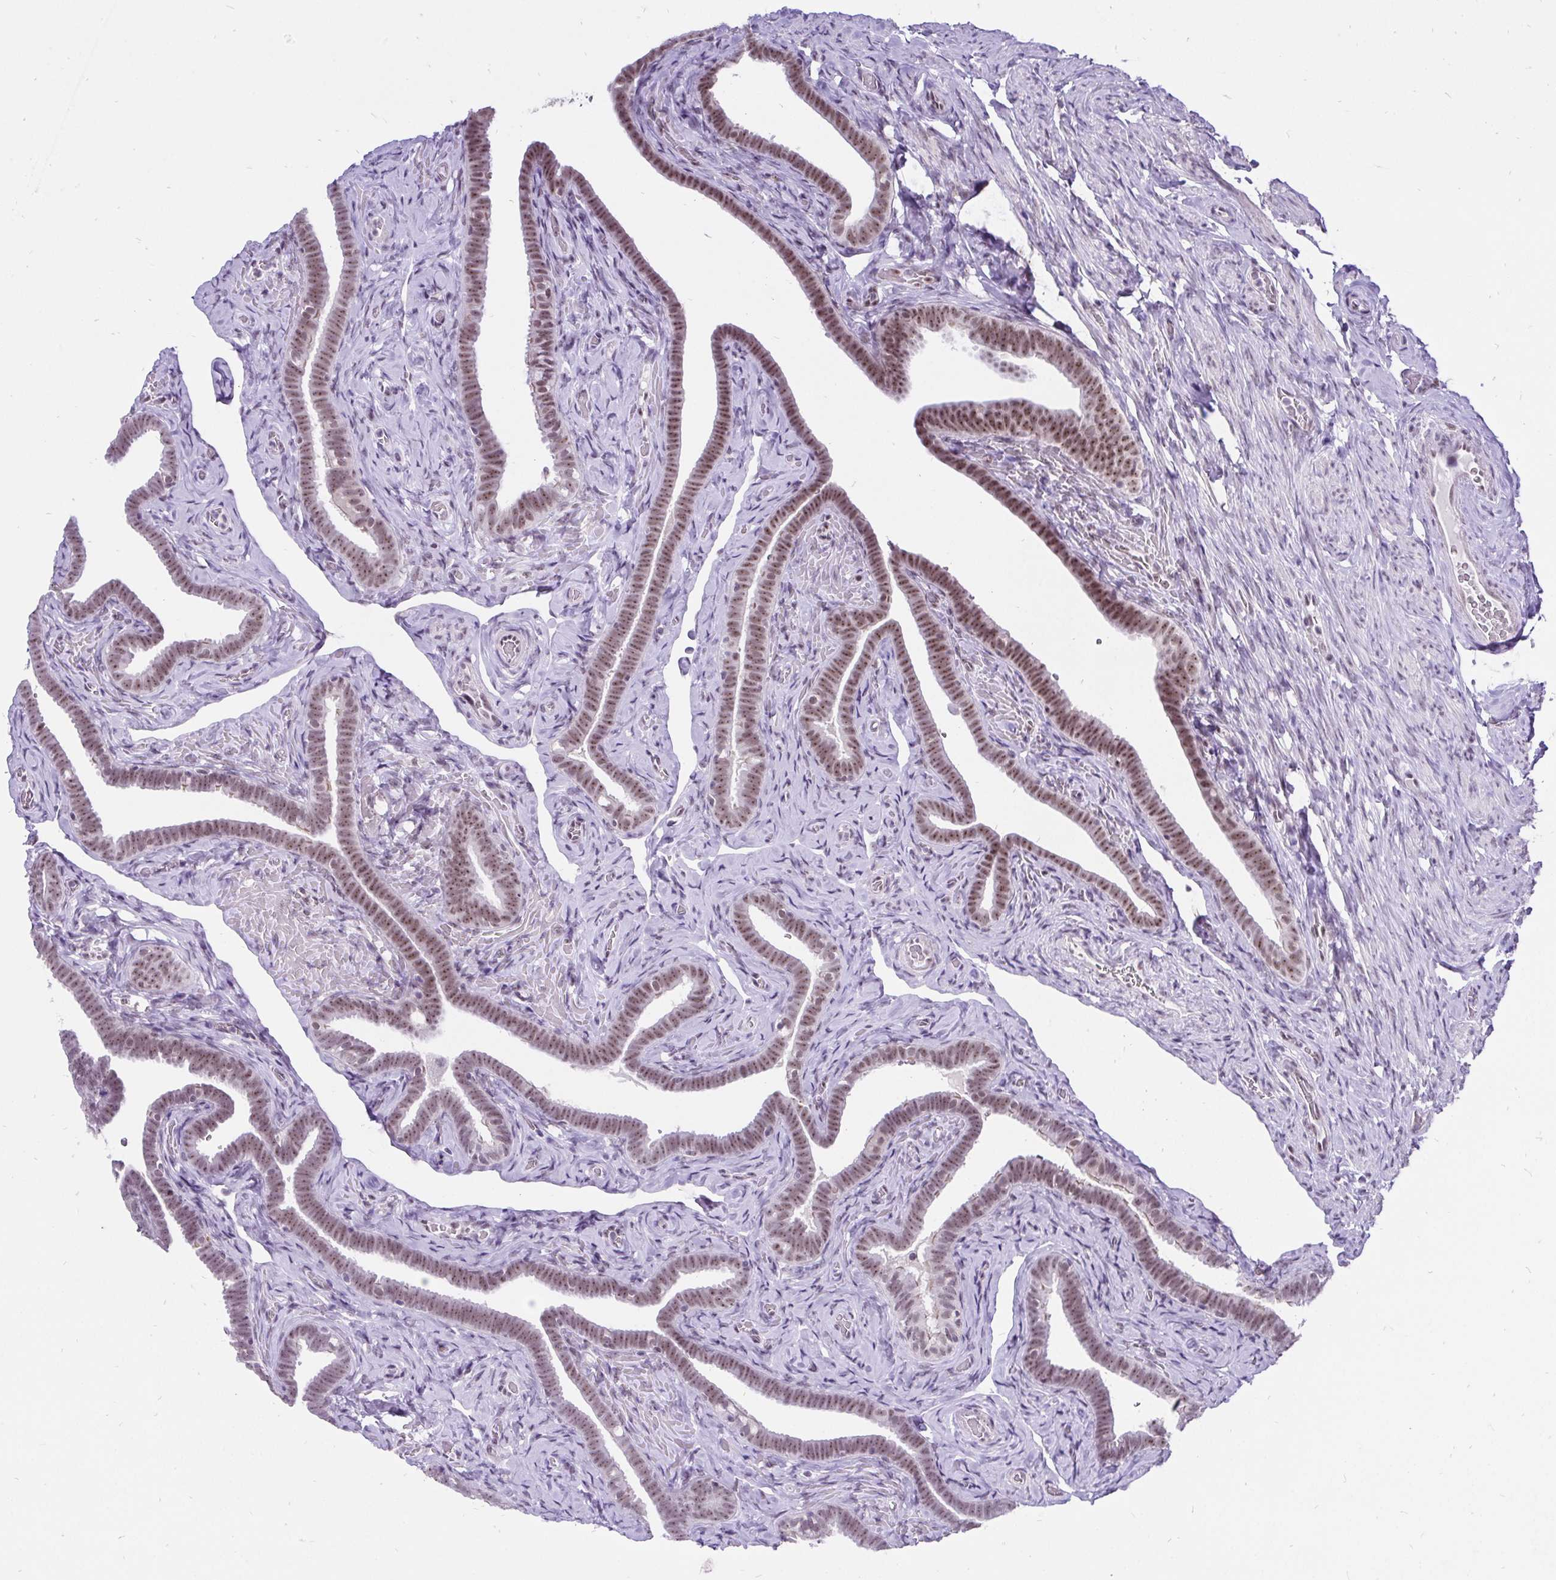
{"staining": {"intensity": "moderate", "quantity": ">75%", "location": "nuclear"}, "tissue": "fallopian tube", "cell_type": "Glandular cells", "image_type": "normal", "snomed": [{"axis": "morphology", "description": "Normal tissue, NOS"}, {"axis": "topography", "description": "Fallopian tube"}], "caption": "Immunohistochemical staining of normal human fallopian tube demonstrates moderate nuclear protein expression in about >75% of glandular cells.", "gene": "ZNF860", "patient": {"sex": "female", "age": 69}}